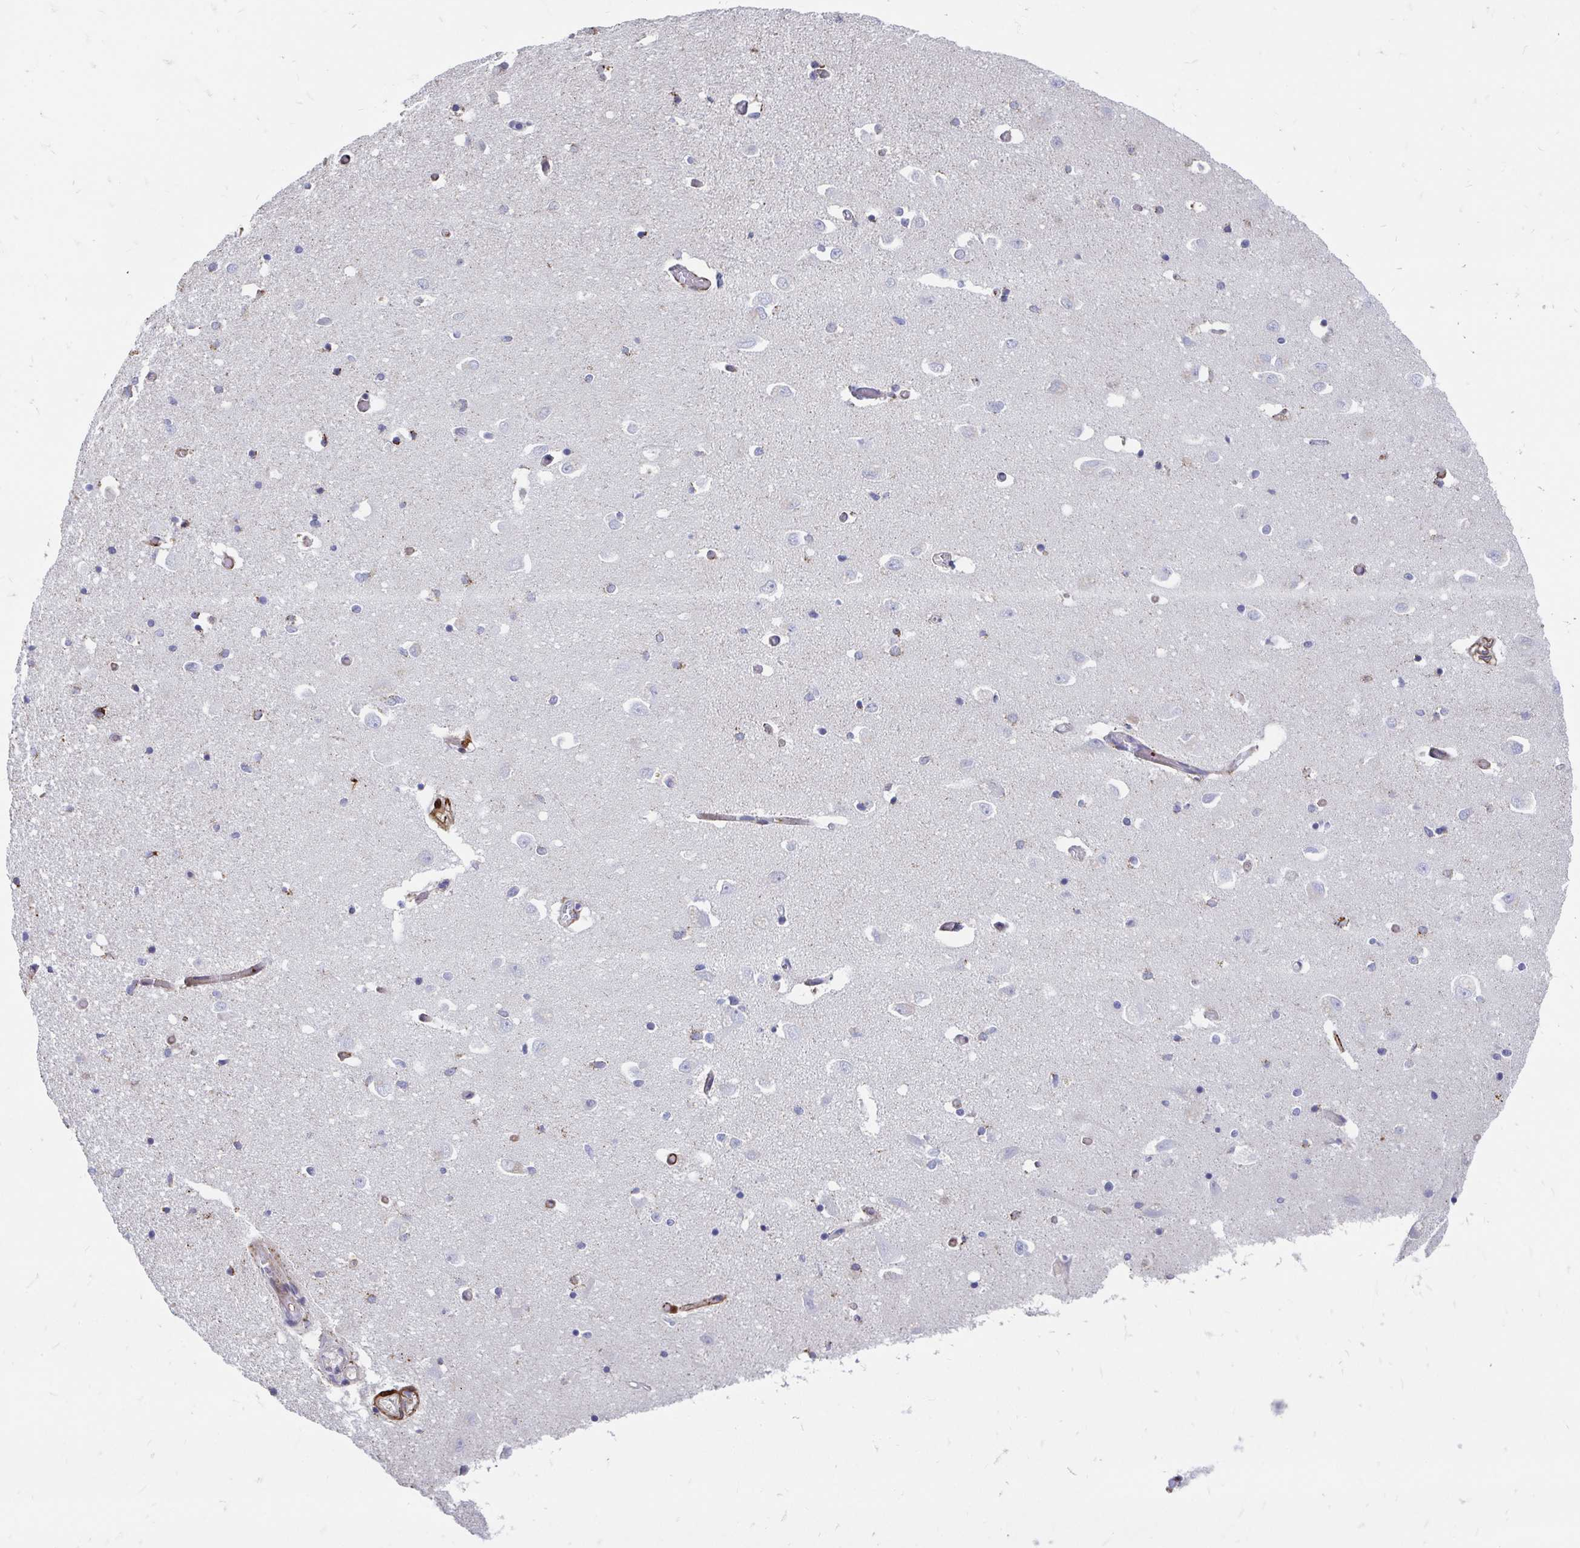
{"staining": {"intensity": "negative", "quantity": "none", "location": "none"}, "tissue": "caudate", "cell_type": "Glial cells", "image_type": "normal", "snomed": [{"axis": "morphology", "description": "Normal tissue, NOS"}, {"axis": "topography", "description": "Lateral ventricle wall"}, {"axis": "topography", "description": "Hippocampus"}], "caption": "This is a micrograph of IHC staining of benign caudate, which shows no expression in glial cells.", "gene": "CDKL1", "patient": {"sex": "female", "age": 63}}